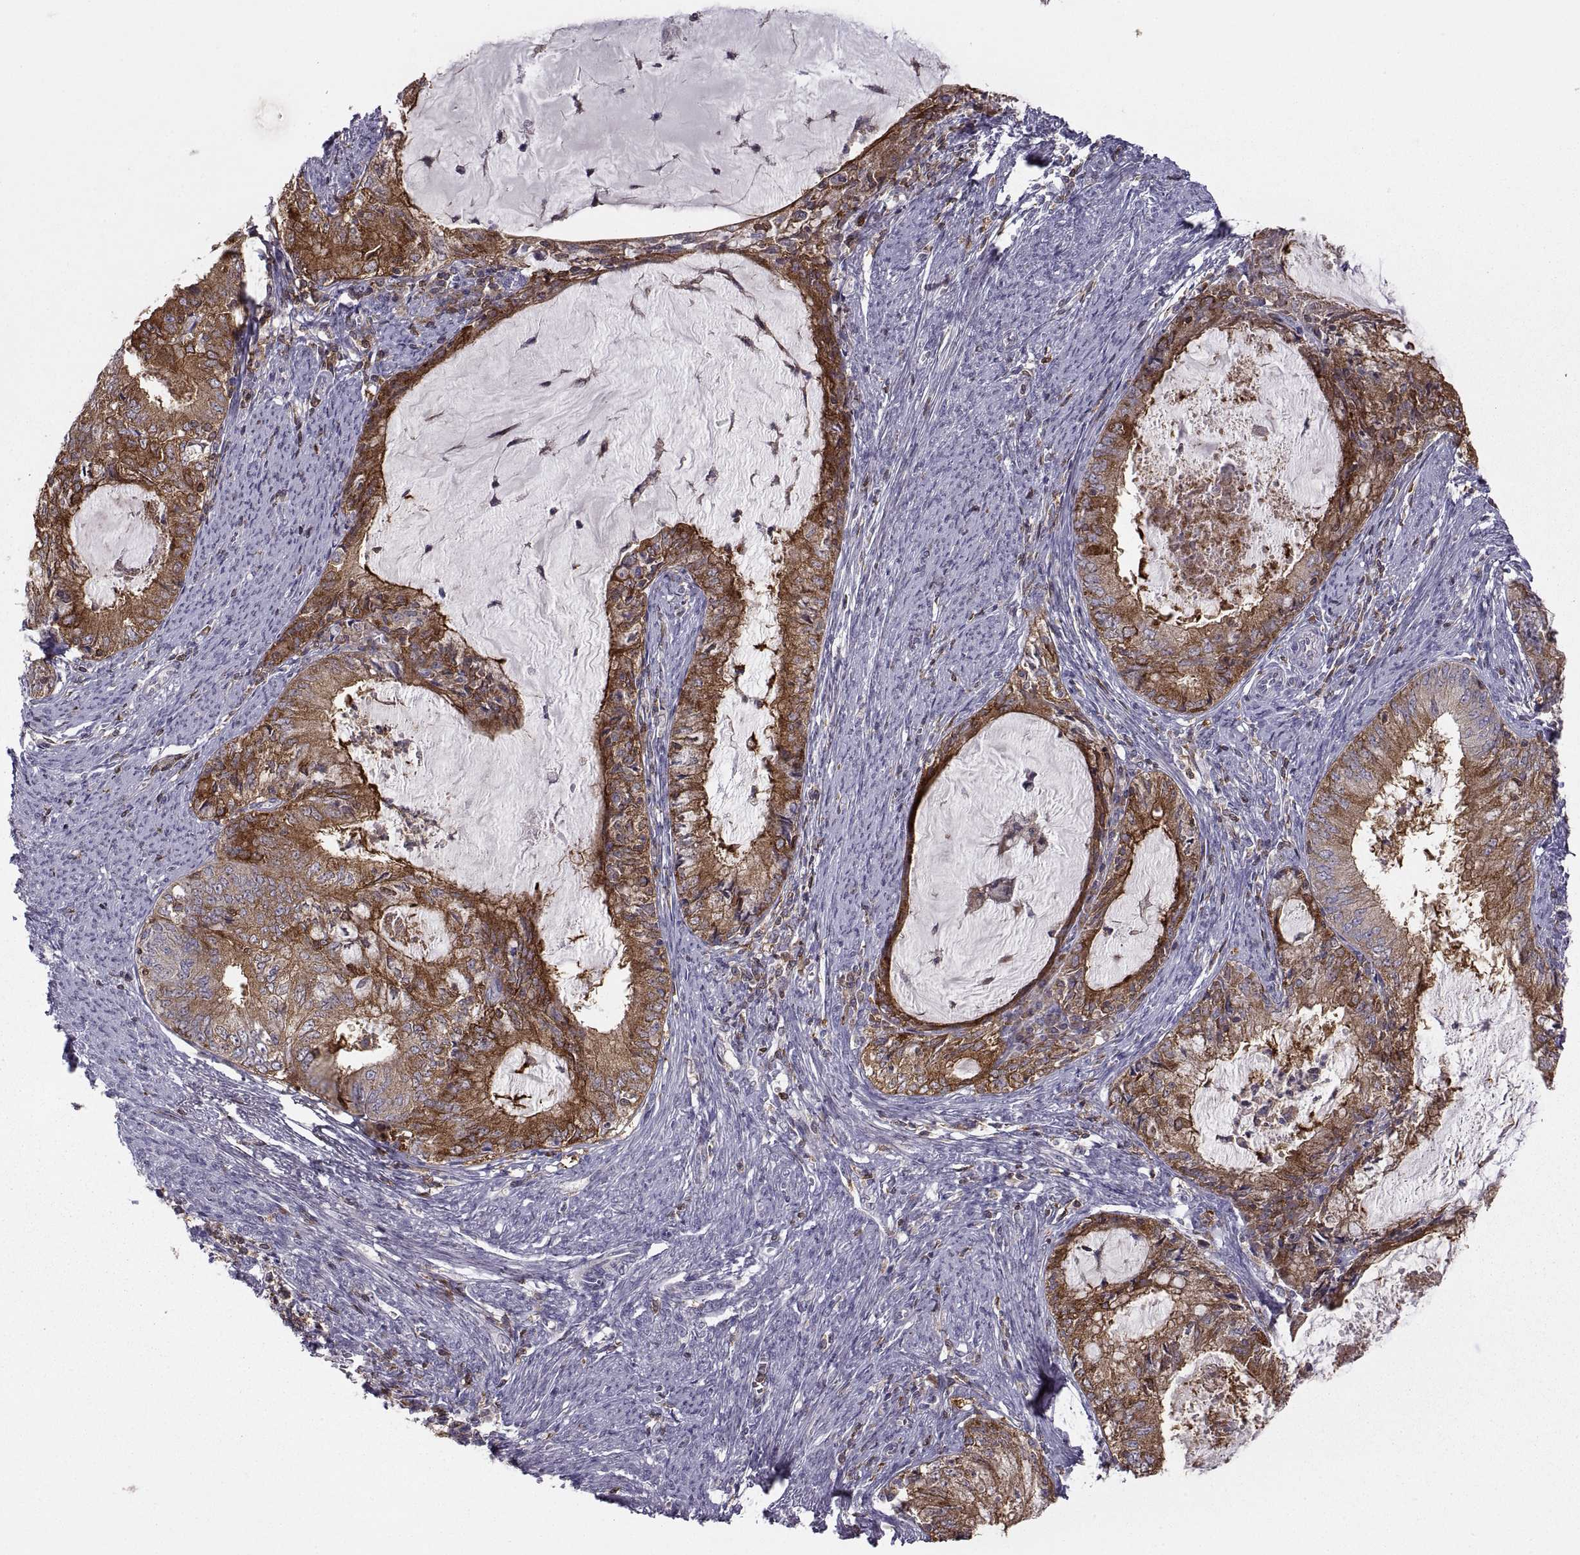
{"staining": {"intensity": "strong", "quantity": "25%-75%", "location": "cytoplasmic/membranous"}, "tissue": "endometrial cancer", "cell_type": "Tumor cells", "image_type": "cancer", "snomed": [{"axis": "morphology", "description": "Adenocarcinoma, NOS"}, {"axis": "topography", "description": "Endometrium"}], "caption": "Endometrial cancer (adenocarcinoma) stained with a protein marker reveals strong staining in tumor cells.", "gene": "EZR", "patient": {"sex": "female", "age": 57}}